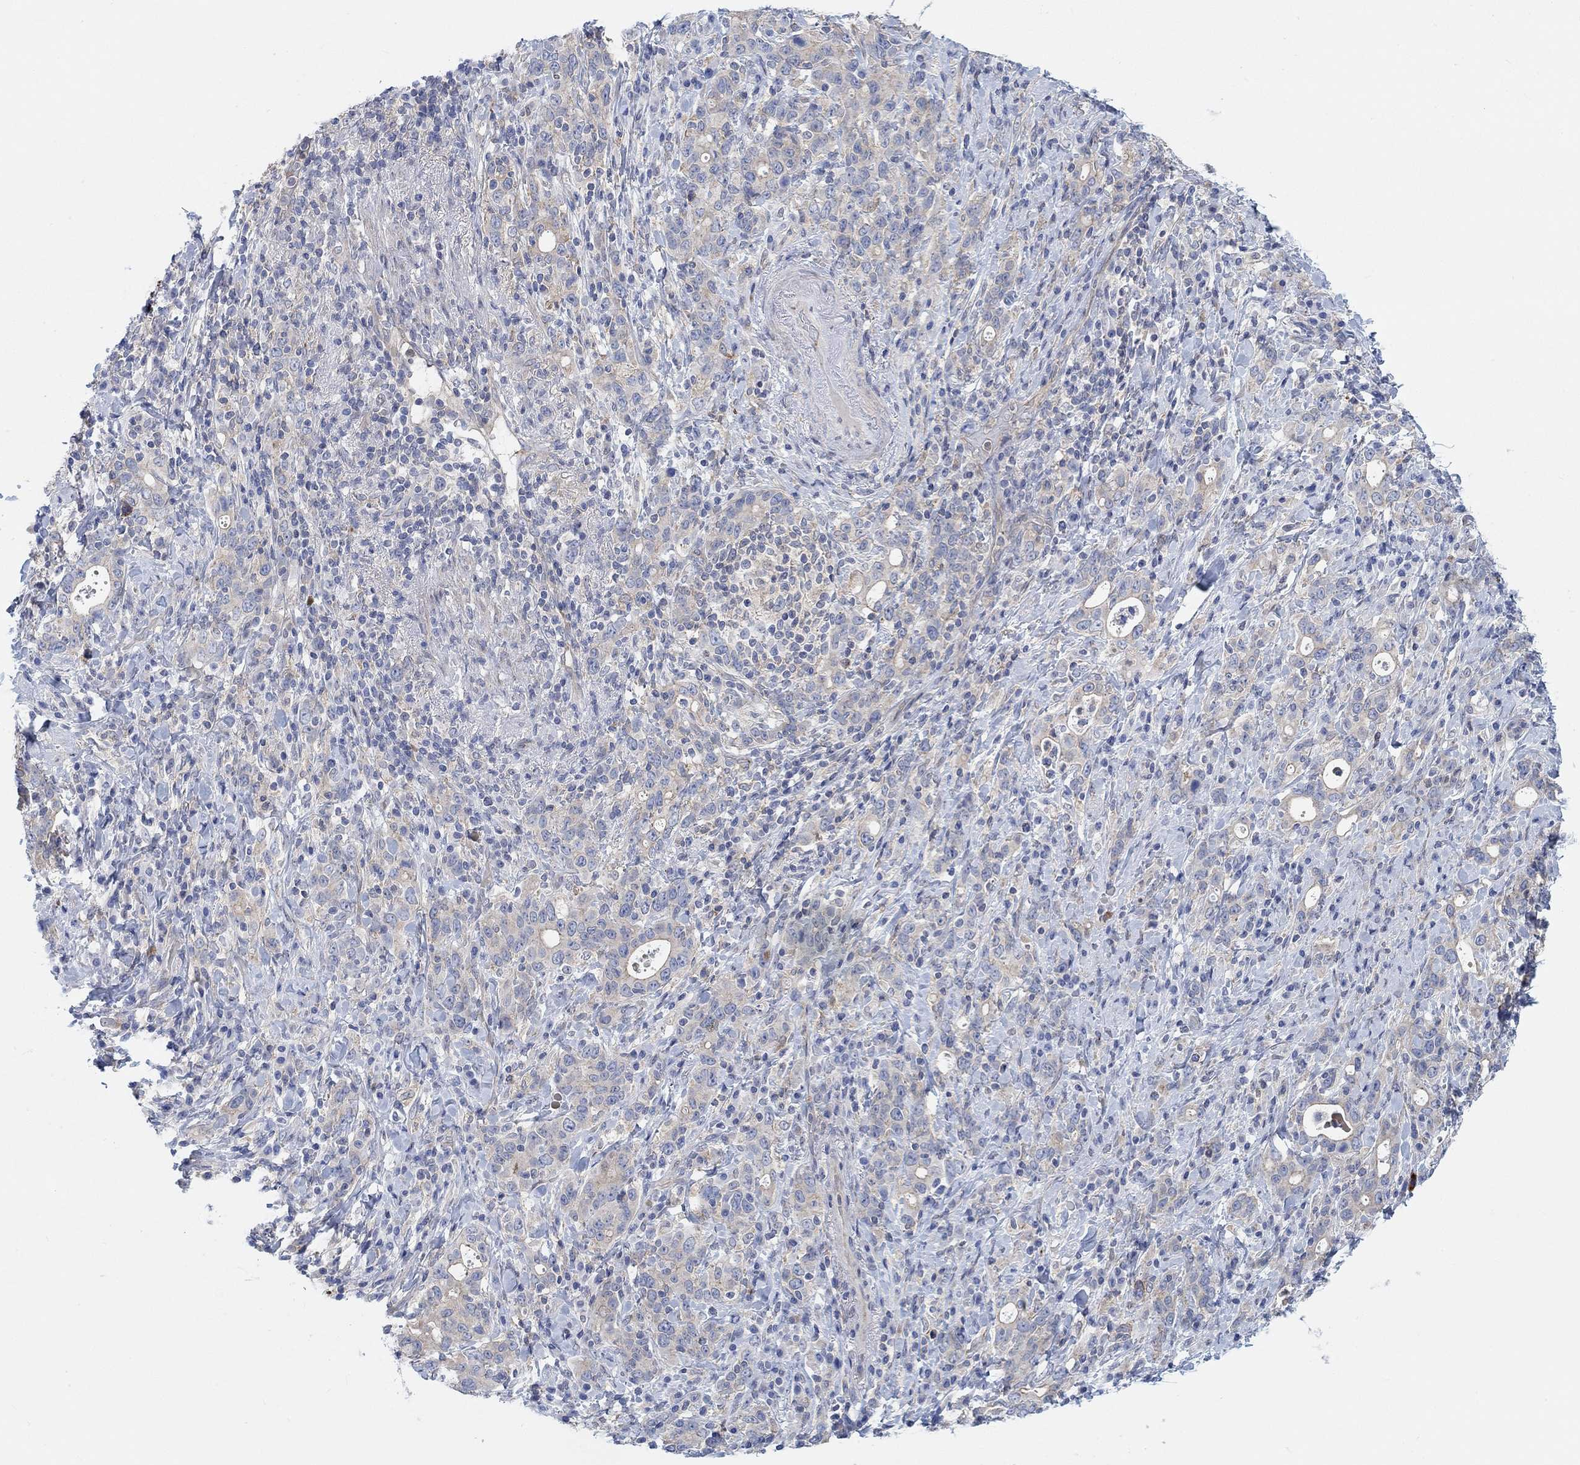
{"staining": {"intensity": "weak", "quantity": "<25%", "location": "cytoplasmic/membranous"}, "tissue": "stomach cancer", "cell_type": "Tumor cells", "image_type": "cancer", "snomed": [{"axis": "morphology", "description": "Adenocarcinoma, NOS"}, {"axis": "topography", "description": "Stomach"}], "caption": "The IHC histopathology image has no significant positivity in tumor cells of stomach adenocarcinoma tissue. (DAB IHC with hematoxylin counter stain).", "gene": "PMFBP1", "patient": {"sex": "male", "age": 79}}